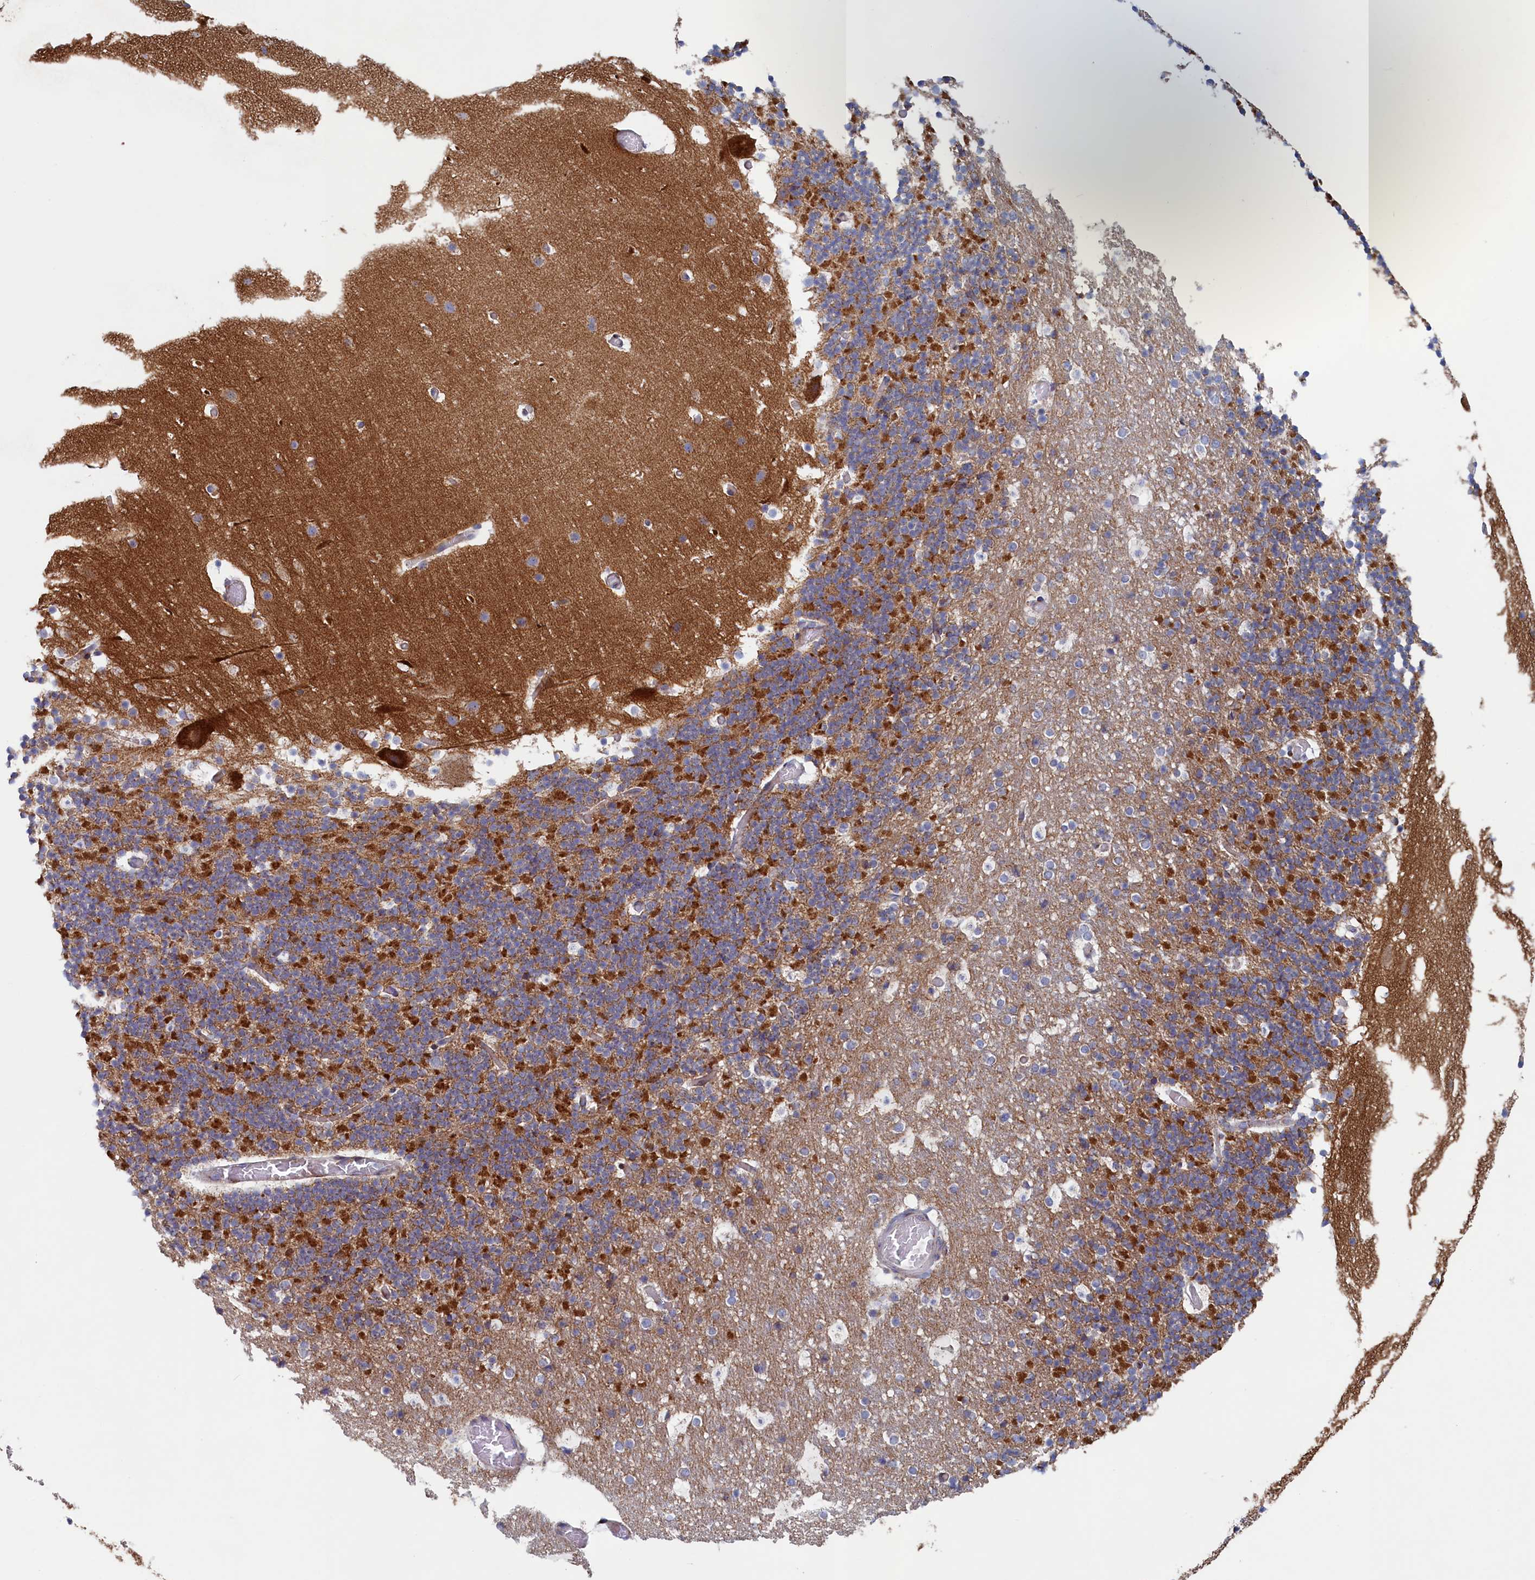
{"staining": {"intensity": "moderate", "quantity": "25%-75%", "location": "cytoplasmic/membranous"}, "tissue": "cerebellum", "cell_type": "Cells in granular layer", "image_type": "normal", "snomed": [{"axis": "morphology", "description": "Normal tissue, NOS"}, {"axis": "topography", "description": "Cerebellum"}], "caption": "Cells in granular layer reveal moderate cytoplasmic/membranous expression in about 25%-75% of cells in normal cerebellum. (DAB (3,3'-diaminobenzidine) IHC with brightfield microscopy, high magnification).", "gene": "MTFMT", "patient": {"sex": "male", "age": 57}}